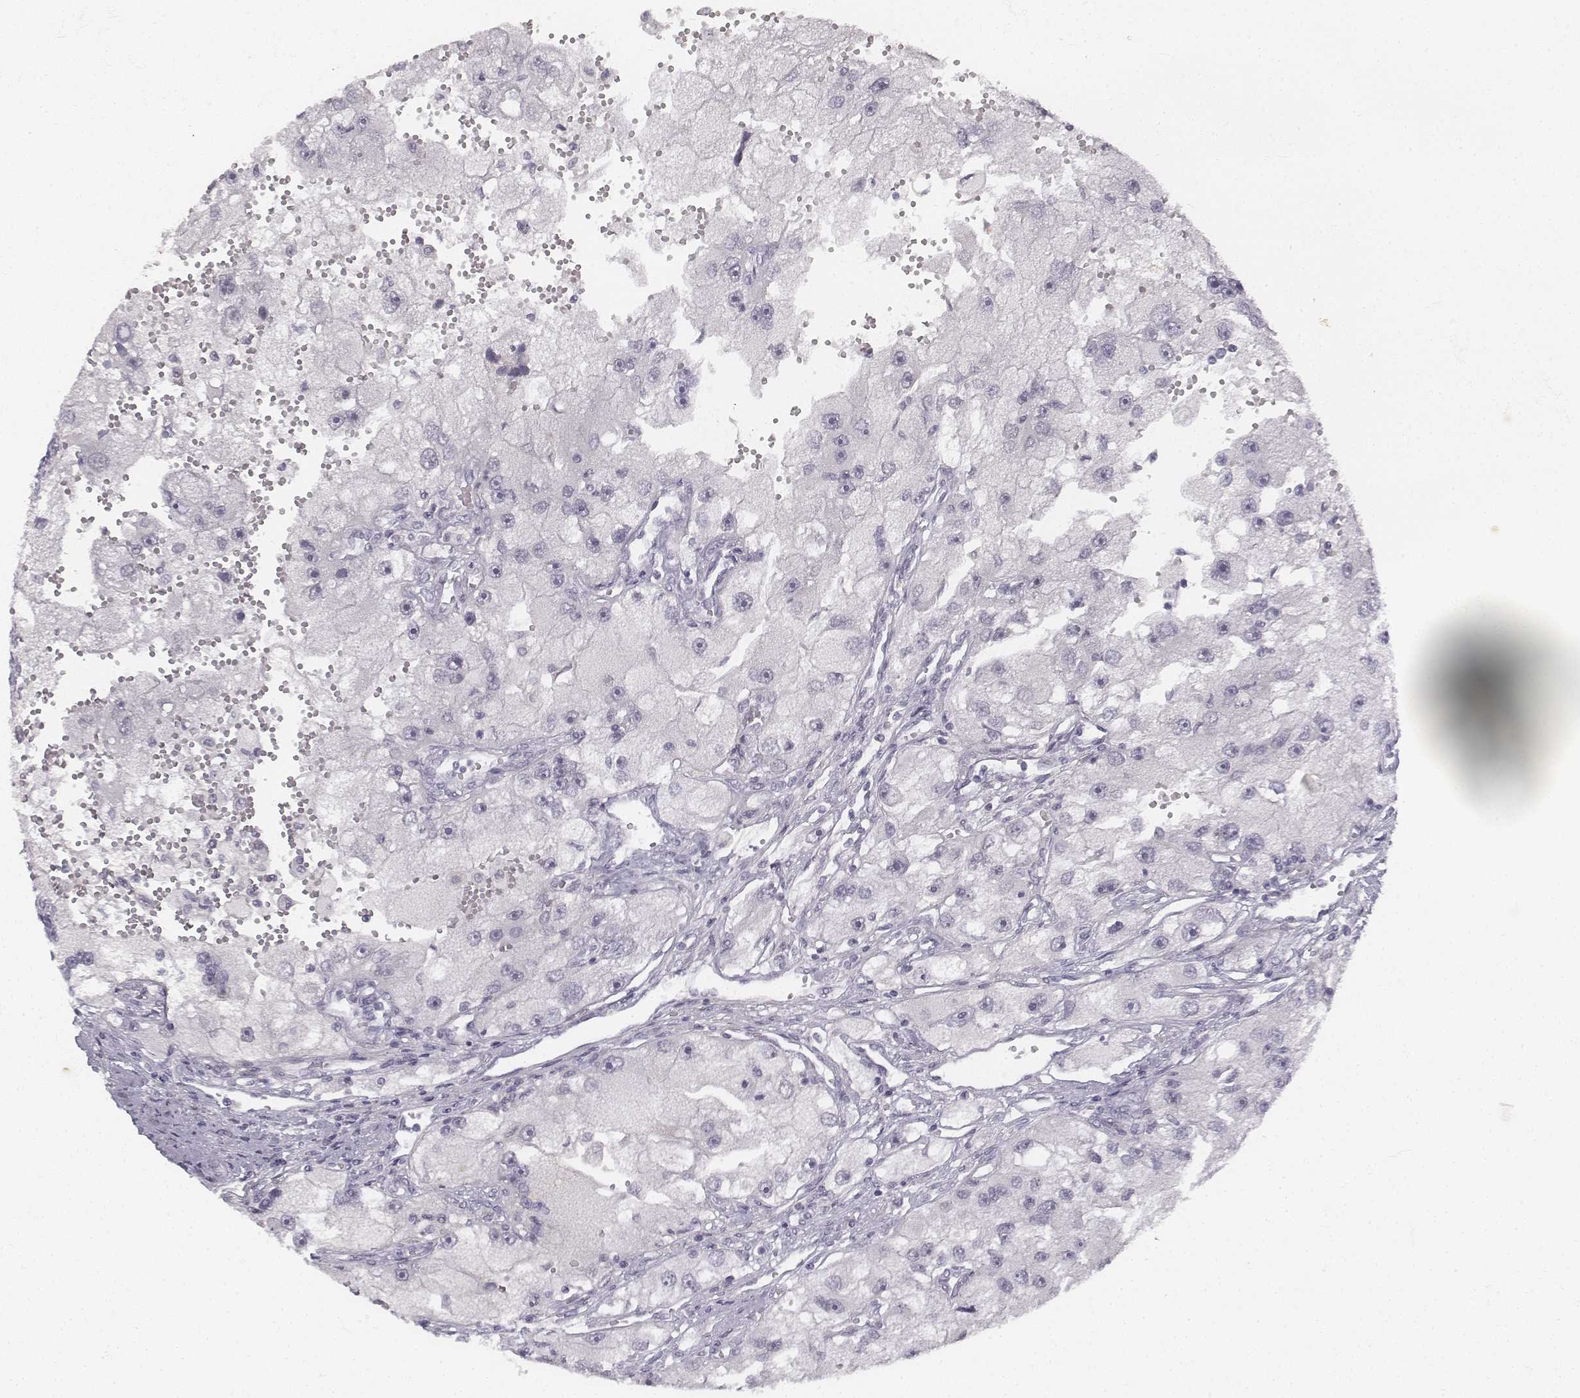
{"staining": {"intensity": "negative", "quantity": "none", "location": "none"}, "tissue": "renal cancer", "cell_type": "Tumor cells", "image_type": "cancer", "snomed": [{"axis": "morphology", "description": "Adenocarcinoma, NOS"}, {"axis": "topography", "description": "Kidney"}], "caption": "DAB immunohistochemical staining of human renal adenocarcinoma demonstrates no significant expression in tumor cells. The staining is performed using DAB (3,3'-diaminobenzidine) brown chromogen with nuclei counter-stained in using hematoxylin.", "gene": "KRT84", "patient": {"sex": "male", "age": 63}}